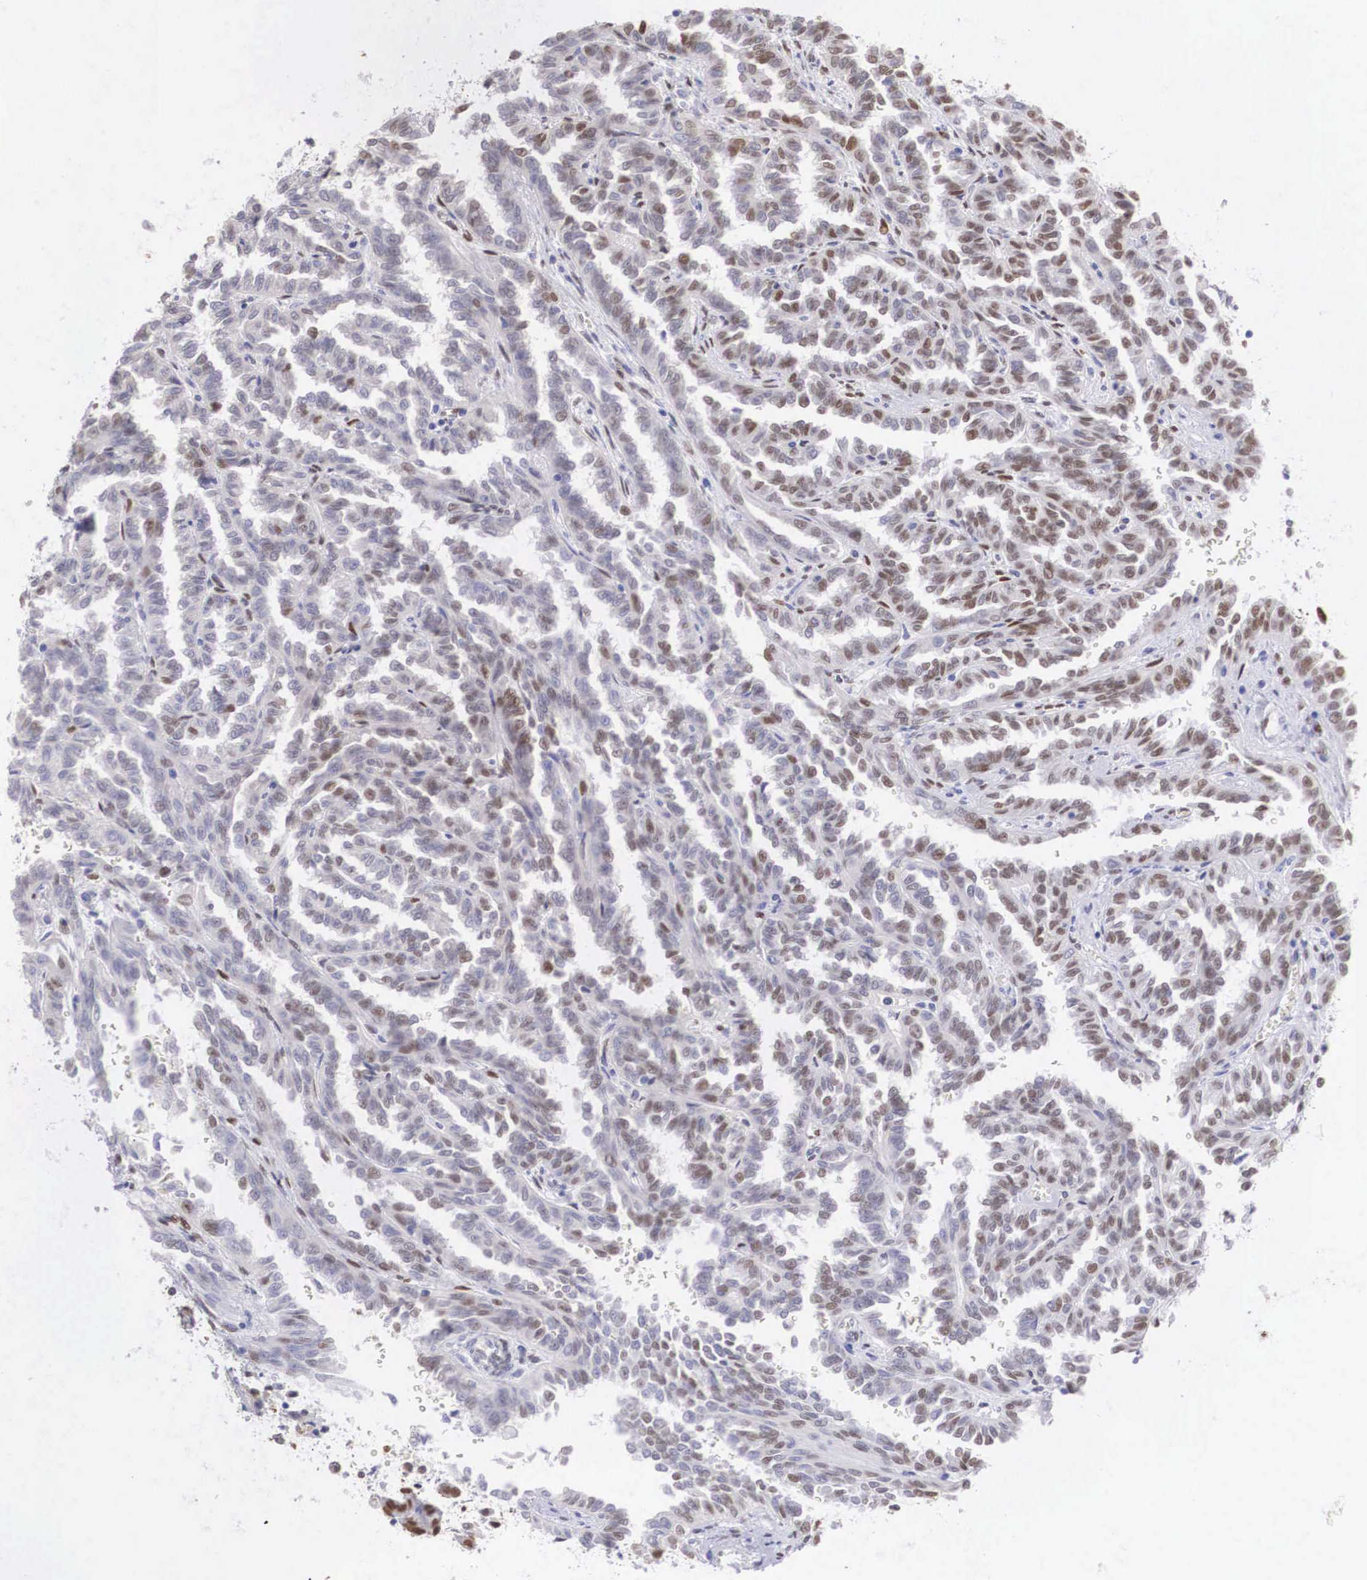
{"staining": {"intensity": "moderate", "quantity": "25%-75%", "location": "nuclear"}, "tissue": "renal cancer", "cell_type": "Tumor cells", "image_type": "cancer", "snomed": [{"axis": "morphology", "description": "Inflammation, NOS"}, {"axis": "morphology", "description": "Adenocarcinoma, NOS"}, {"axis": "topography", "description": "Kidney"}], "caption": "This micrograph exhibits immunohistochemistry (IHC) staining of renal adenocarcinoma, with medium moderate nuclear expression in approximately 25%-75% of tumor cells.", "gene": "HMGN5", "patient": {"sex": "male", "age": 68}}